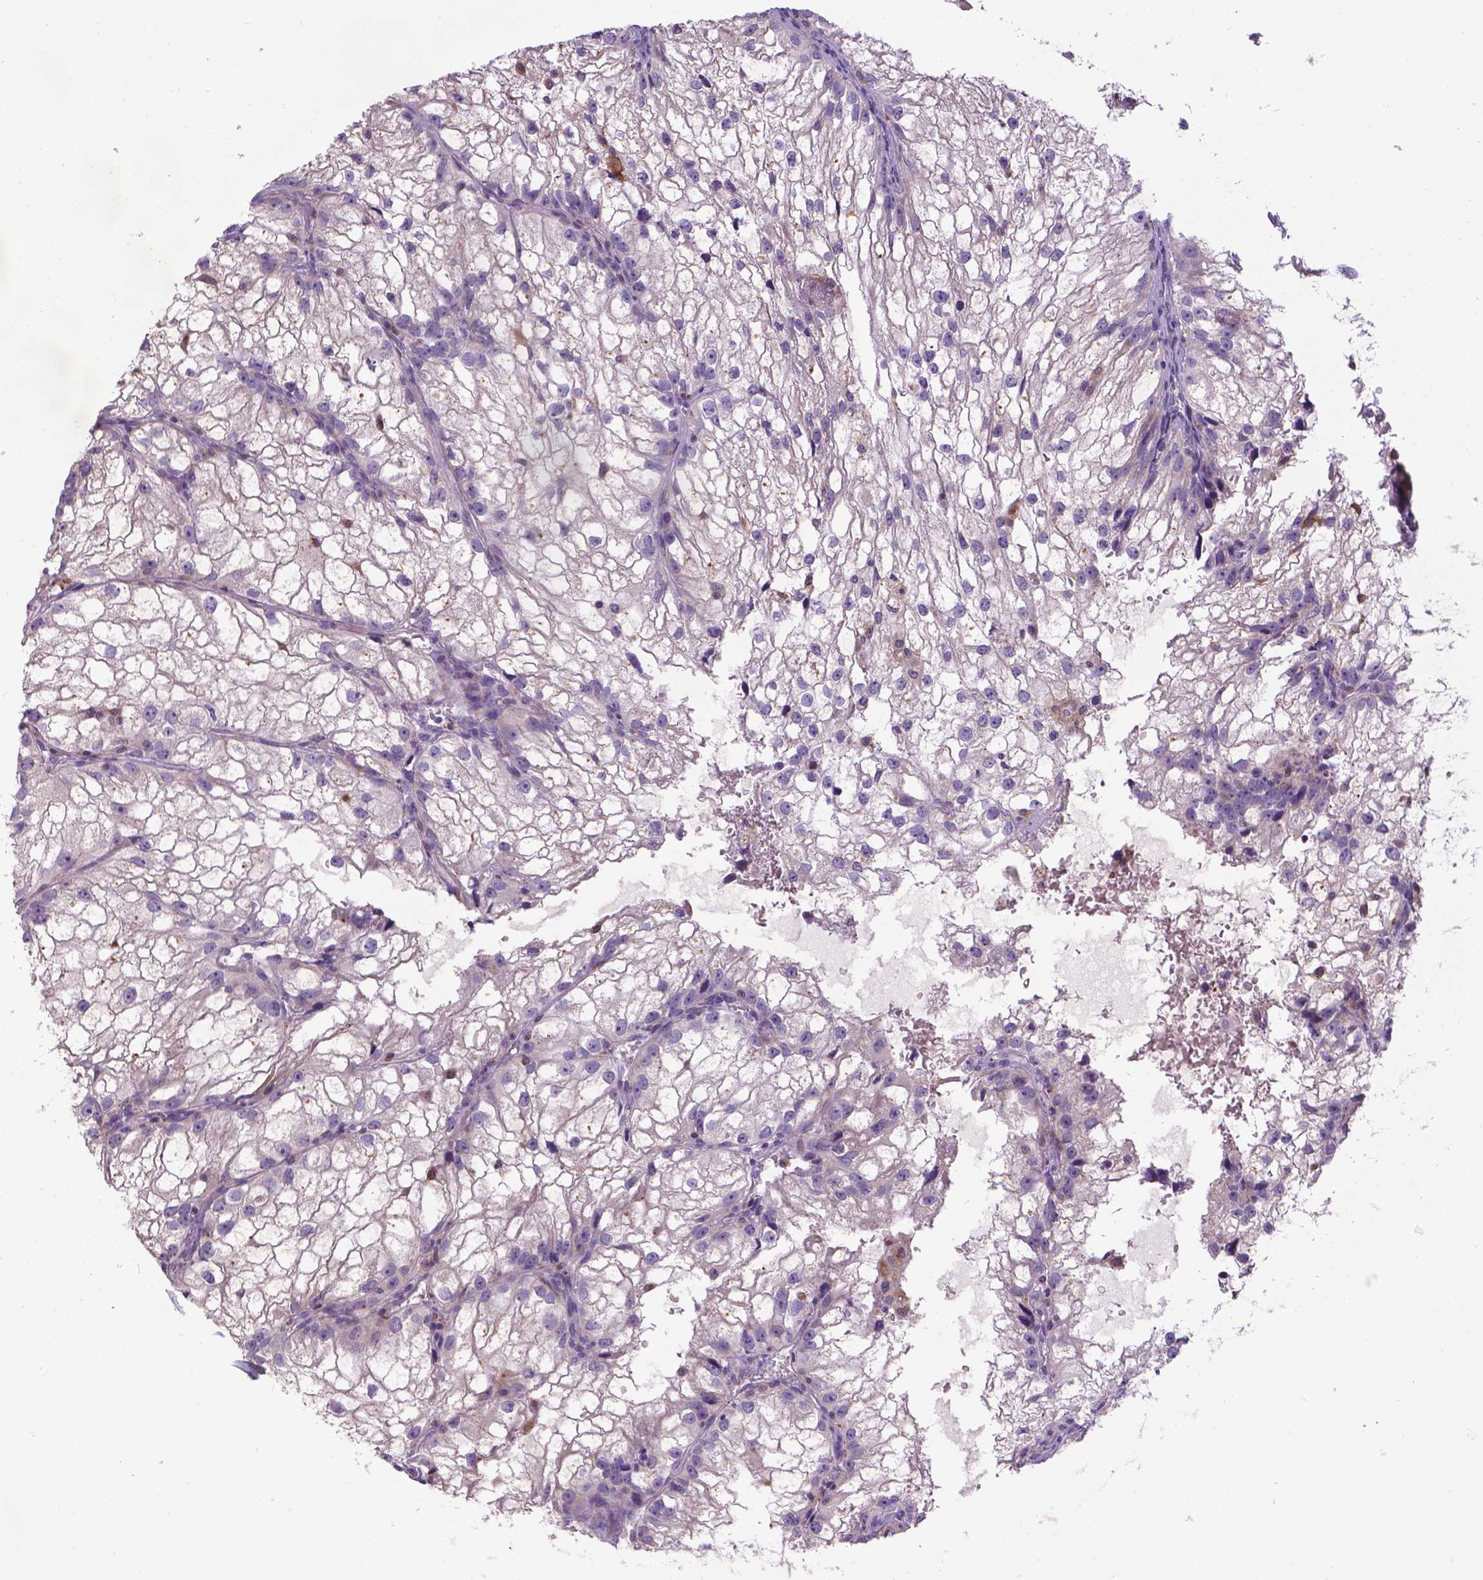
{"staining": {"intensity": "negative", "quantity": "none", "location": "none"}, "tissue": "renal cancer", "cell_type": "Tumor cells", "image_type": "cancer", "snomed": [{"axis": "morphology", "description": "Adenocarcinoma, NOS"}, {"axis": "topography", "description": "Kidney"}], "caption": "Micrograph shows no significant protein staining in tumor cells of renal cancer. (DAB (3,3'-diaminobenzidine) immunohistochemistry, high magnification).", "gene": "TM4SF18", "patient": {"sex": "male", "age": 59}}